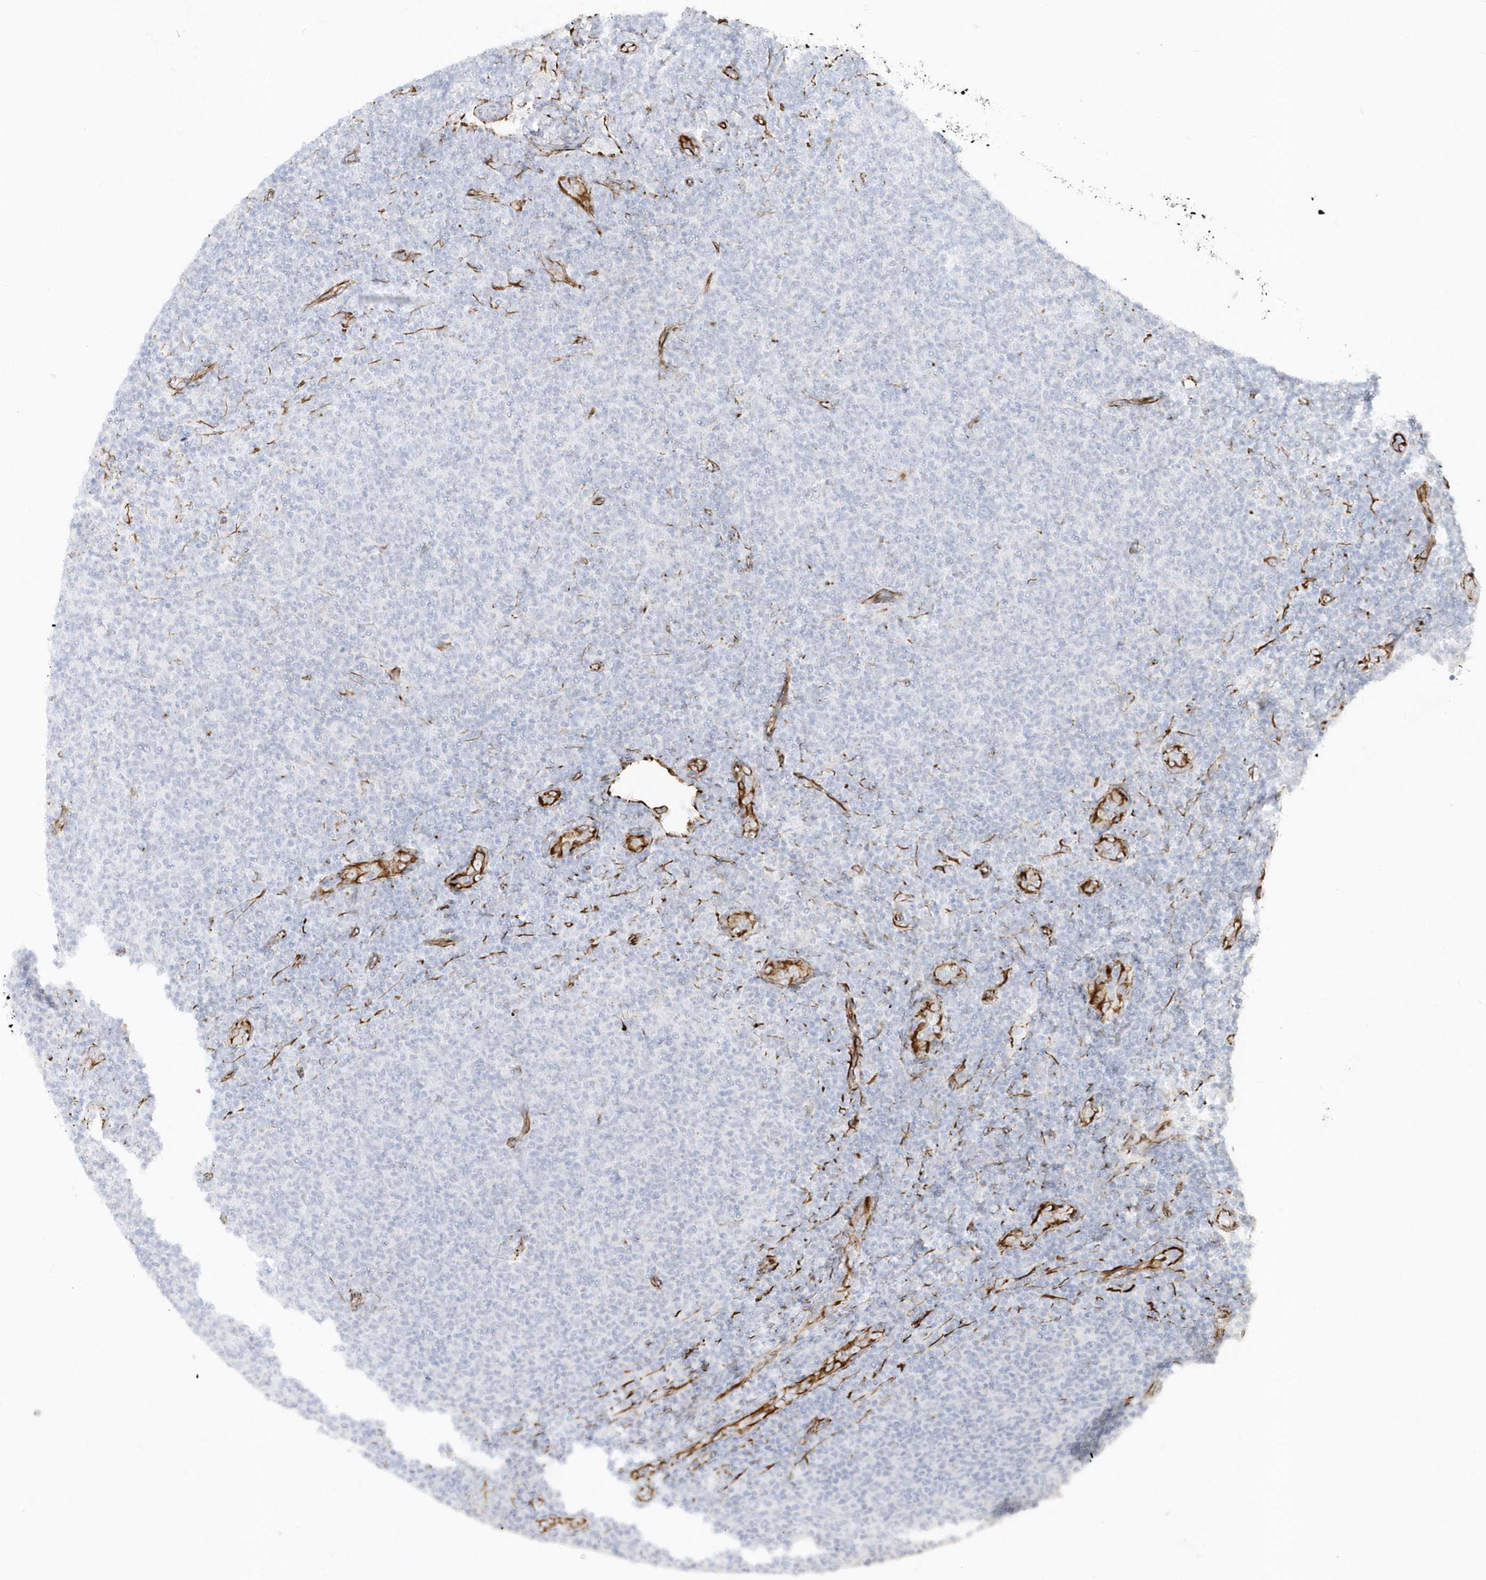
{"staining": {"intensity": "negative", "quantity": "none", "location": "none"}, "tissue": "lymphoma", "cell_type": "Tumor cells", "image_type": "cancer", "snomed": [{"axis": "morphology", "description": "Malignant lymphoma, non-Hodgkin's type, Low grade"}, {"axis": "topography", "description": "Lymph node"}], "caption": "Tumor cells show no significant expression in malignant lymphoma, non-Hodgkin's type (low-grade).", "gene": "PPIL6", "patient": {"sex": "male", "age": 66}}